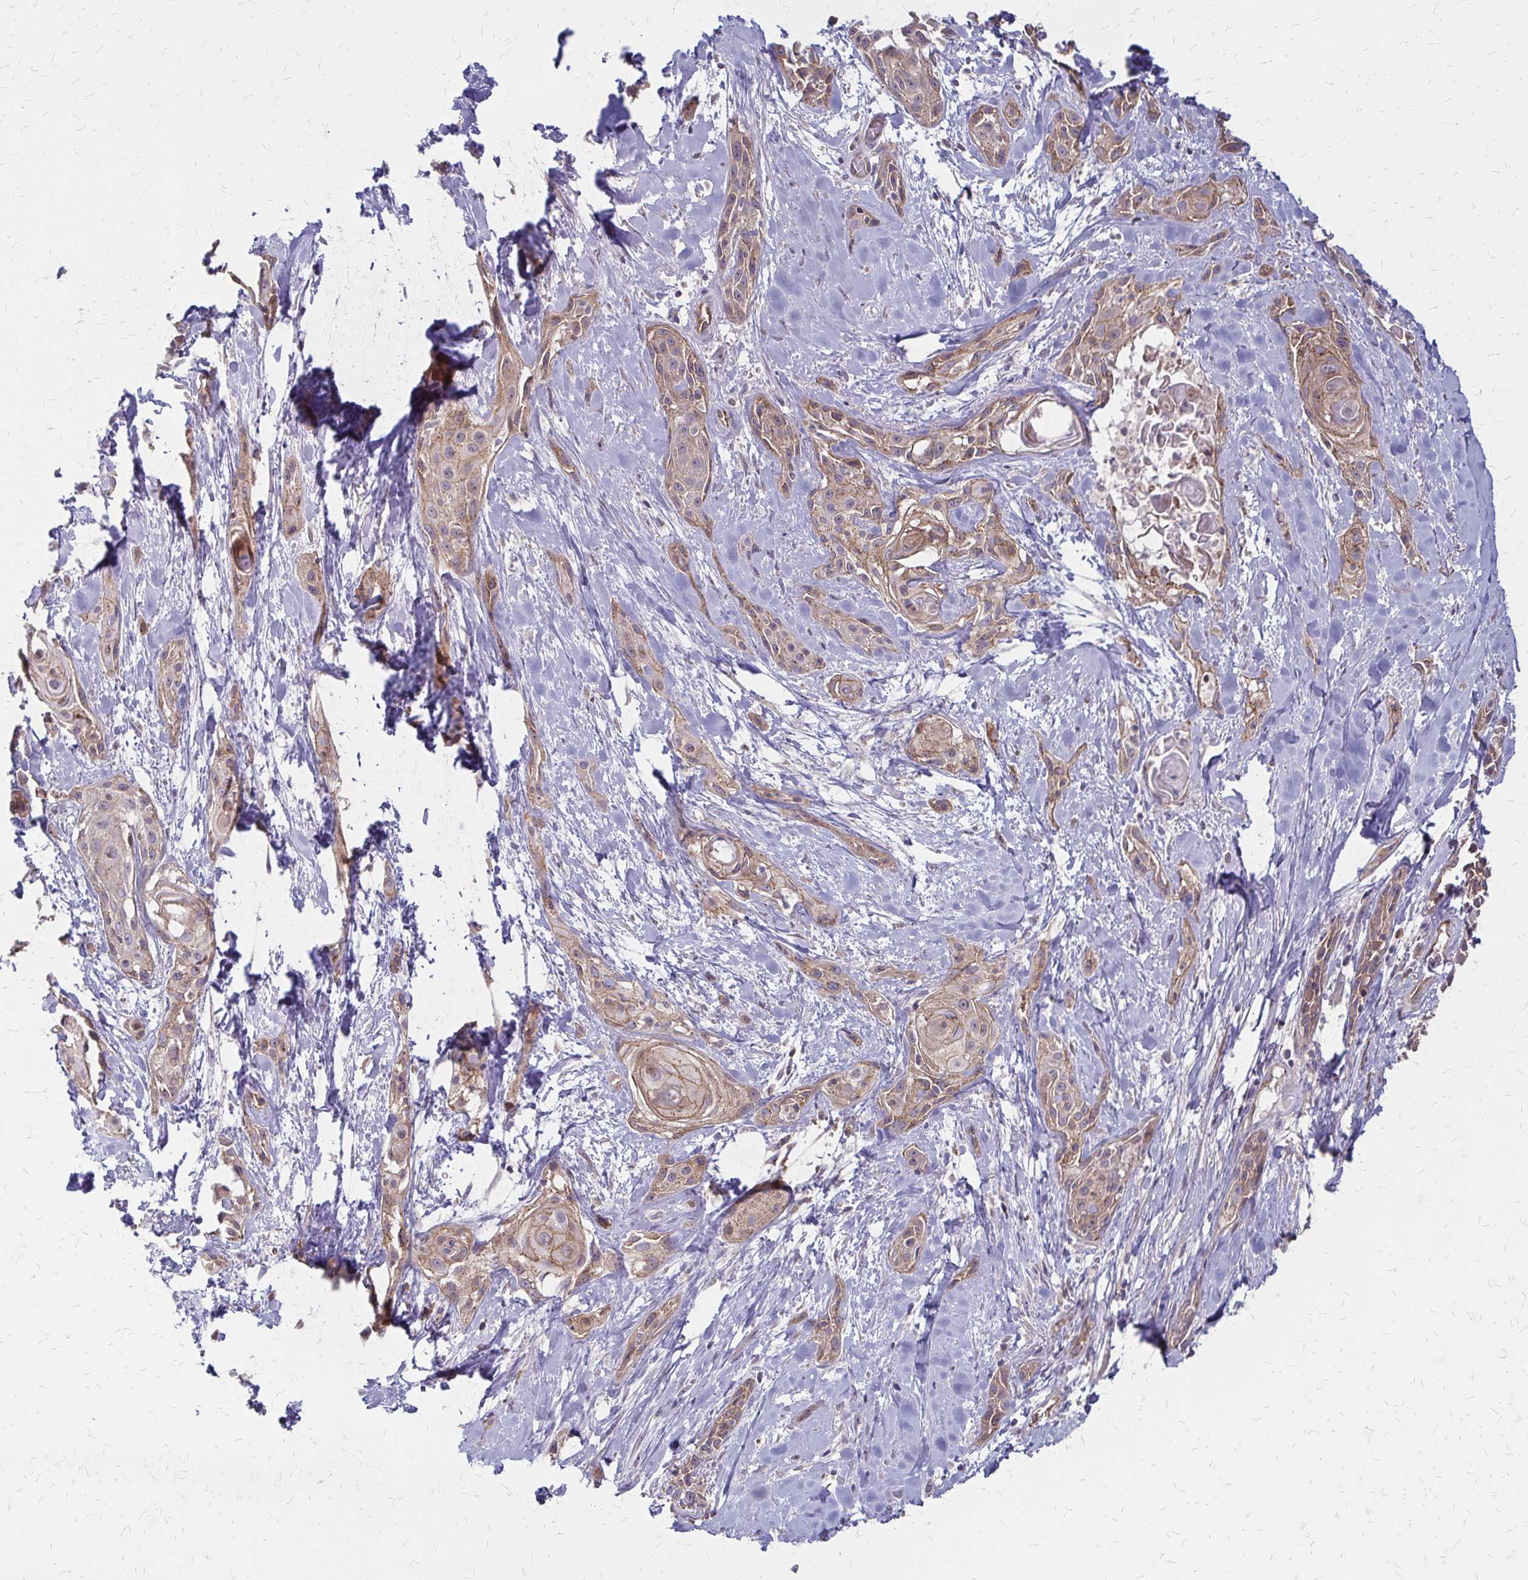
{"staining": {"intensity": "weak", "quantity": ">75%", "location": "cytoplasmic/membranous"}, "tissue": "skin cancer", "cell_type": "Tumor cells", "image_type": "cancer", "snomed": [{"axis": "morphology", "description": "Squamous cell carcinoma, NOS"}, {"axis": "topography", "description": "Skin"}, {"axis": "topography", "description": "Anal"}], "caption": "Human skin squamous cell carcinoma stained for a protein (brown) shows weak cytoplasmic/membranous positive expression in approximately >75% of tumor cells.", "gene": "ZNF383", "patient": {"sex": "male", "age": 64}}